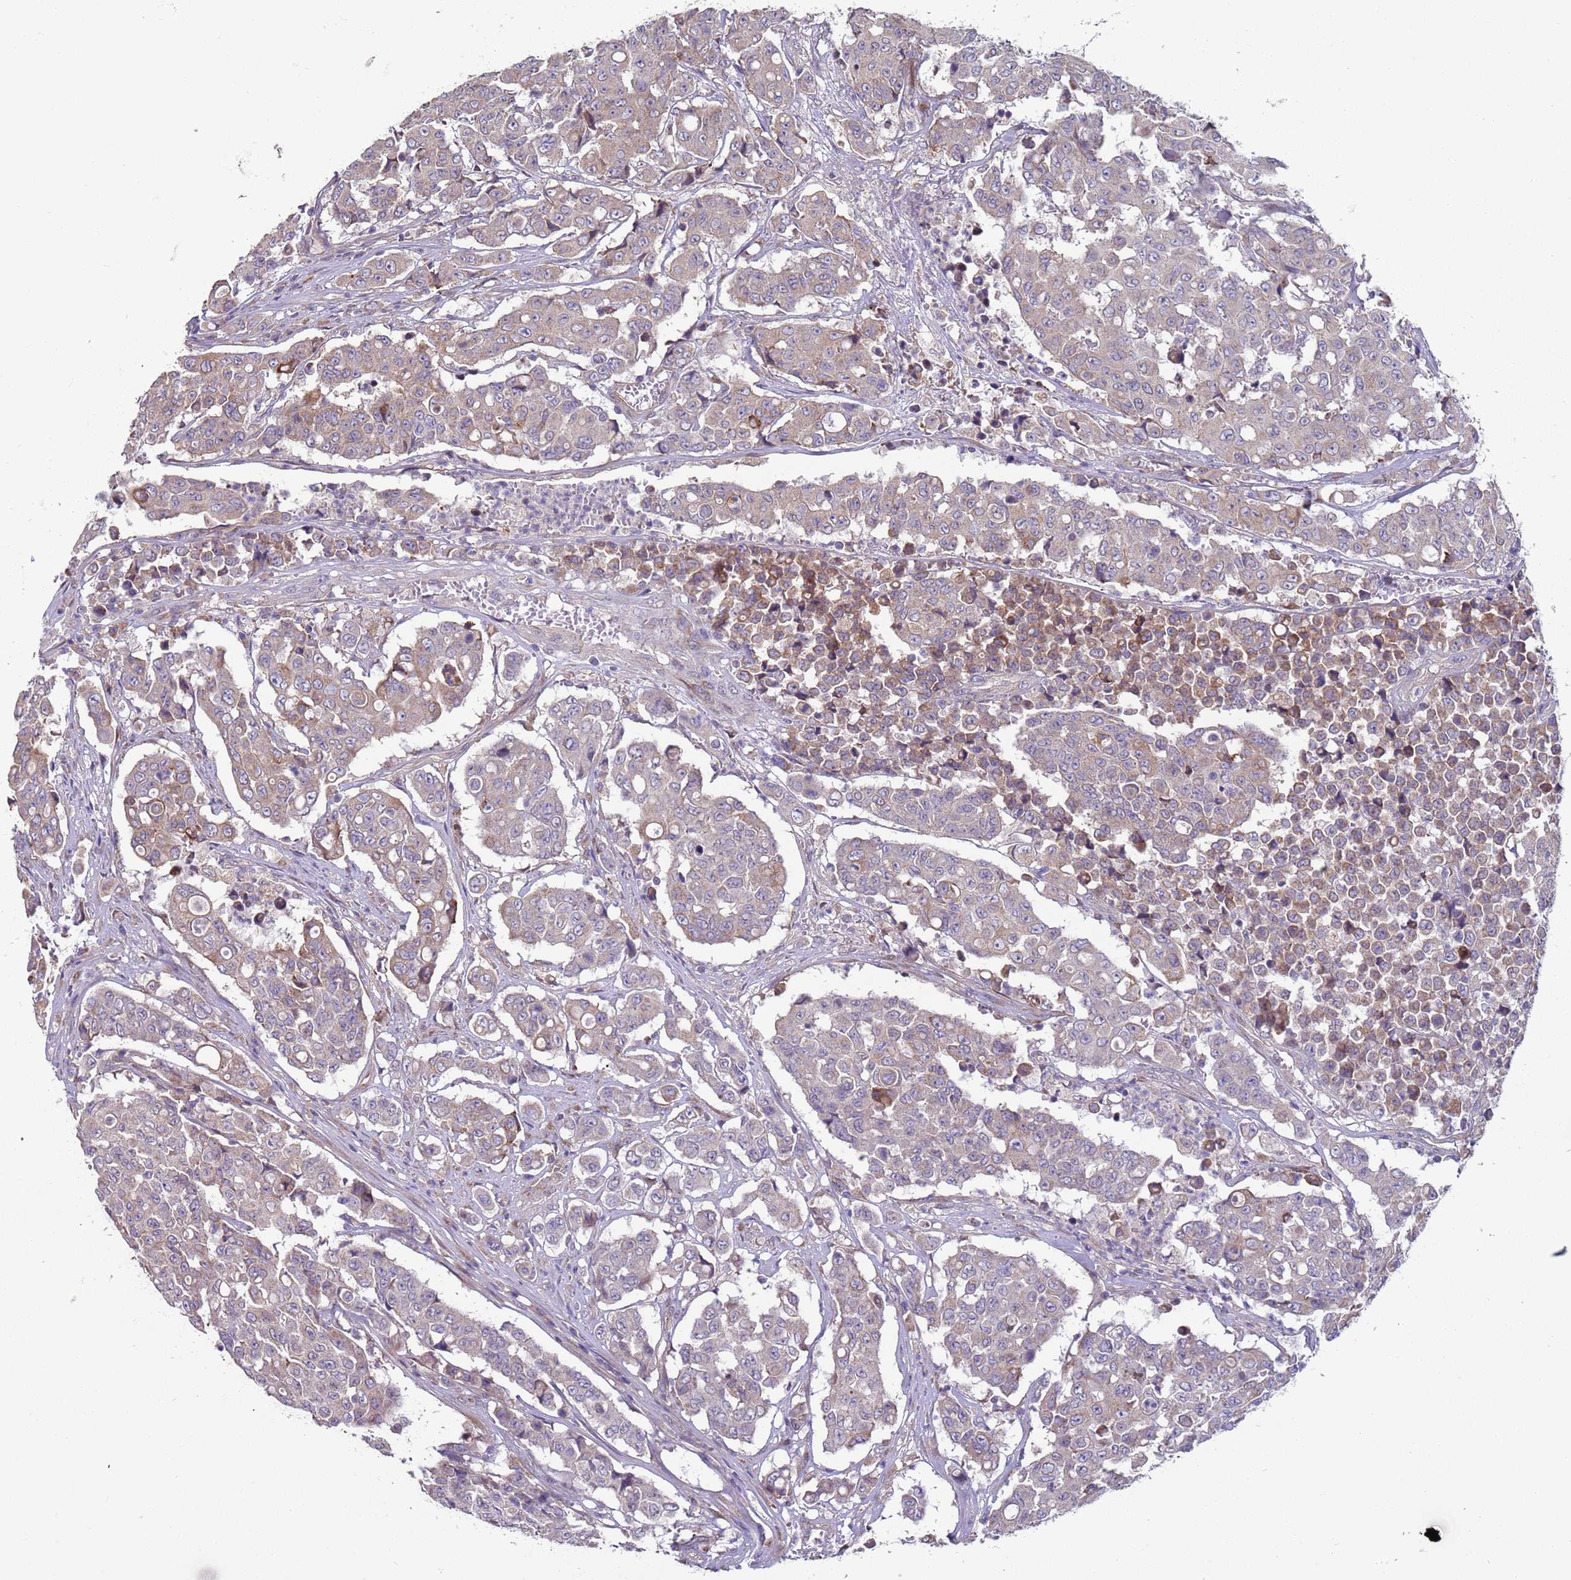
{"staining": {"intensity": "weak", "quantity": "<25%", "location": "cytoplasmic/membranous"}, "tissue": "colorectal cancer", "cell_type": "Tumor cells", "image_type": "cancer", "snomed": [{"axis": "morphology", "description": "Adenocarcinoma, NOS"}, {"axis": "topography", "description": "Colon"}], "caption": "Immunohistochemistry (IHC) of human colorectal adenocarcinoma reveals no staining in tumor cells.", "gene": "DIP2B", "patient": {"sex": "male", "age": 51}}